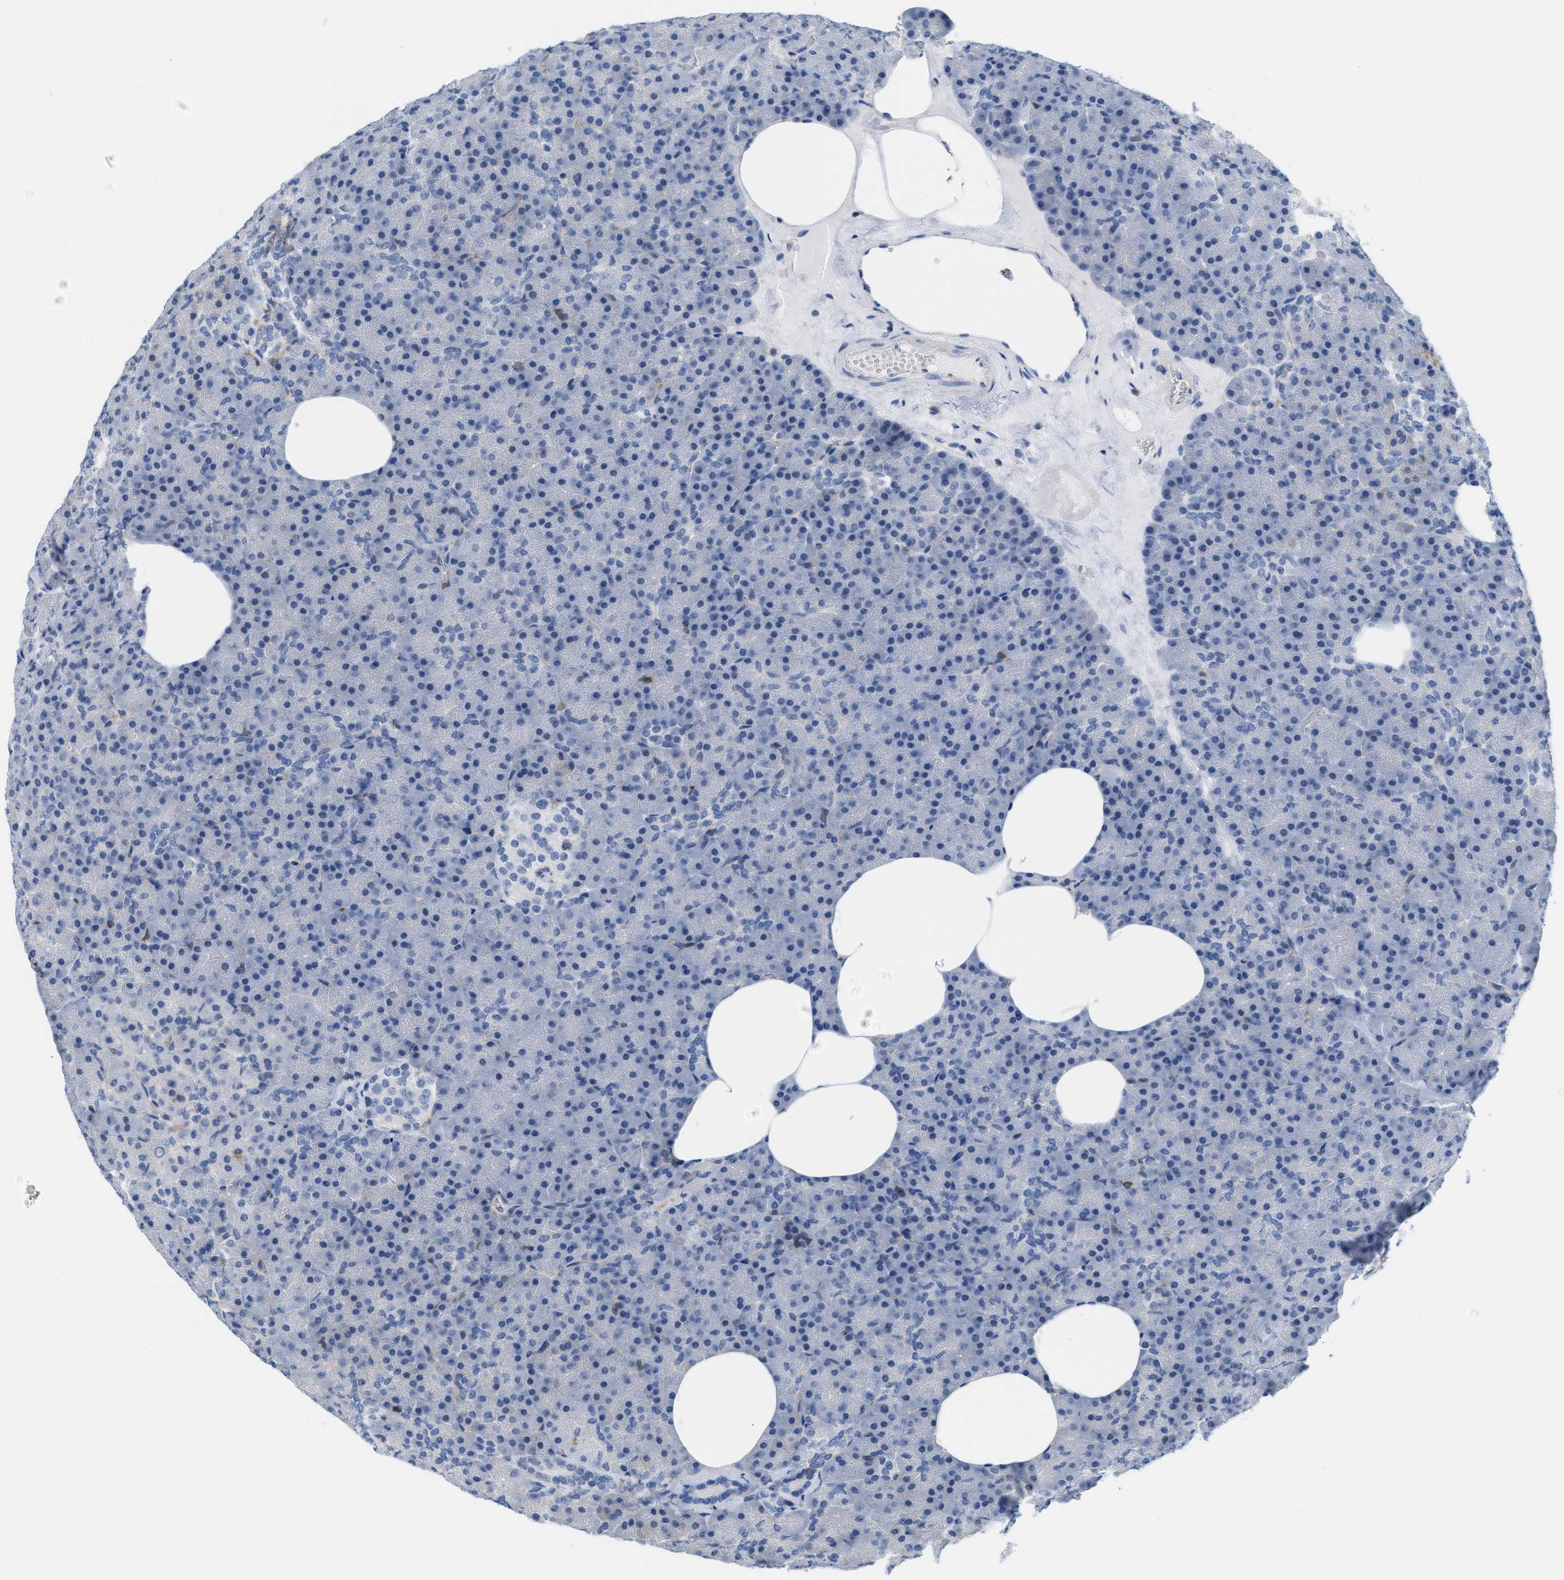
{"staining": {"intensity": "negative", "quantity": "none", "location": "none"}, "tissue": "pancreas", "cell_type": "Exocrine glandular cells", "image_type": "normal", "snomed": [{"axis": "morphology", "description": "Normal tissue, NOS"}, {"axis": "morphology", "description": "Carcinoid, malignant, NOS"}, {"axis": "topography", "description": "Pancreas"}], "caption": "Immunohistochemical staining of benign human pancreas displays no significant positivity in exocrine glandular cells. (DAB immunohistochemistry (IHC) with hematoxylin counter stain).", "gene": "IL16", "patient": {"sex": "female", "age": 35}}